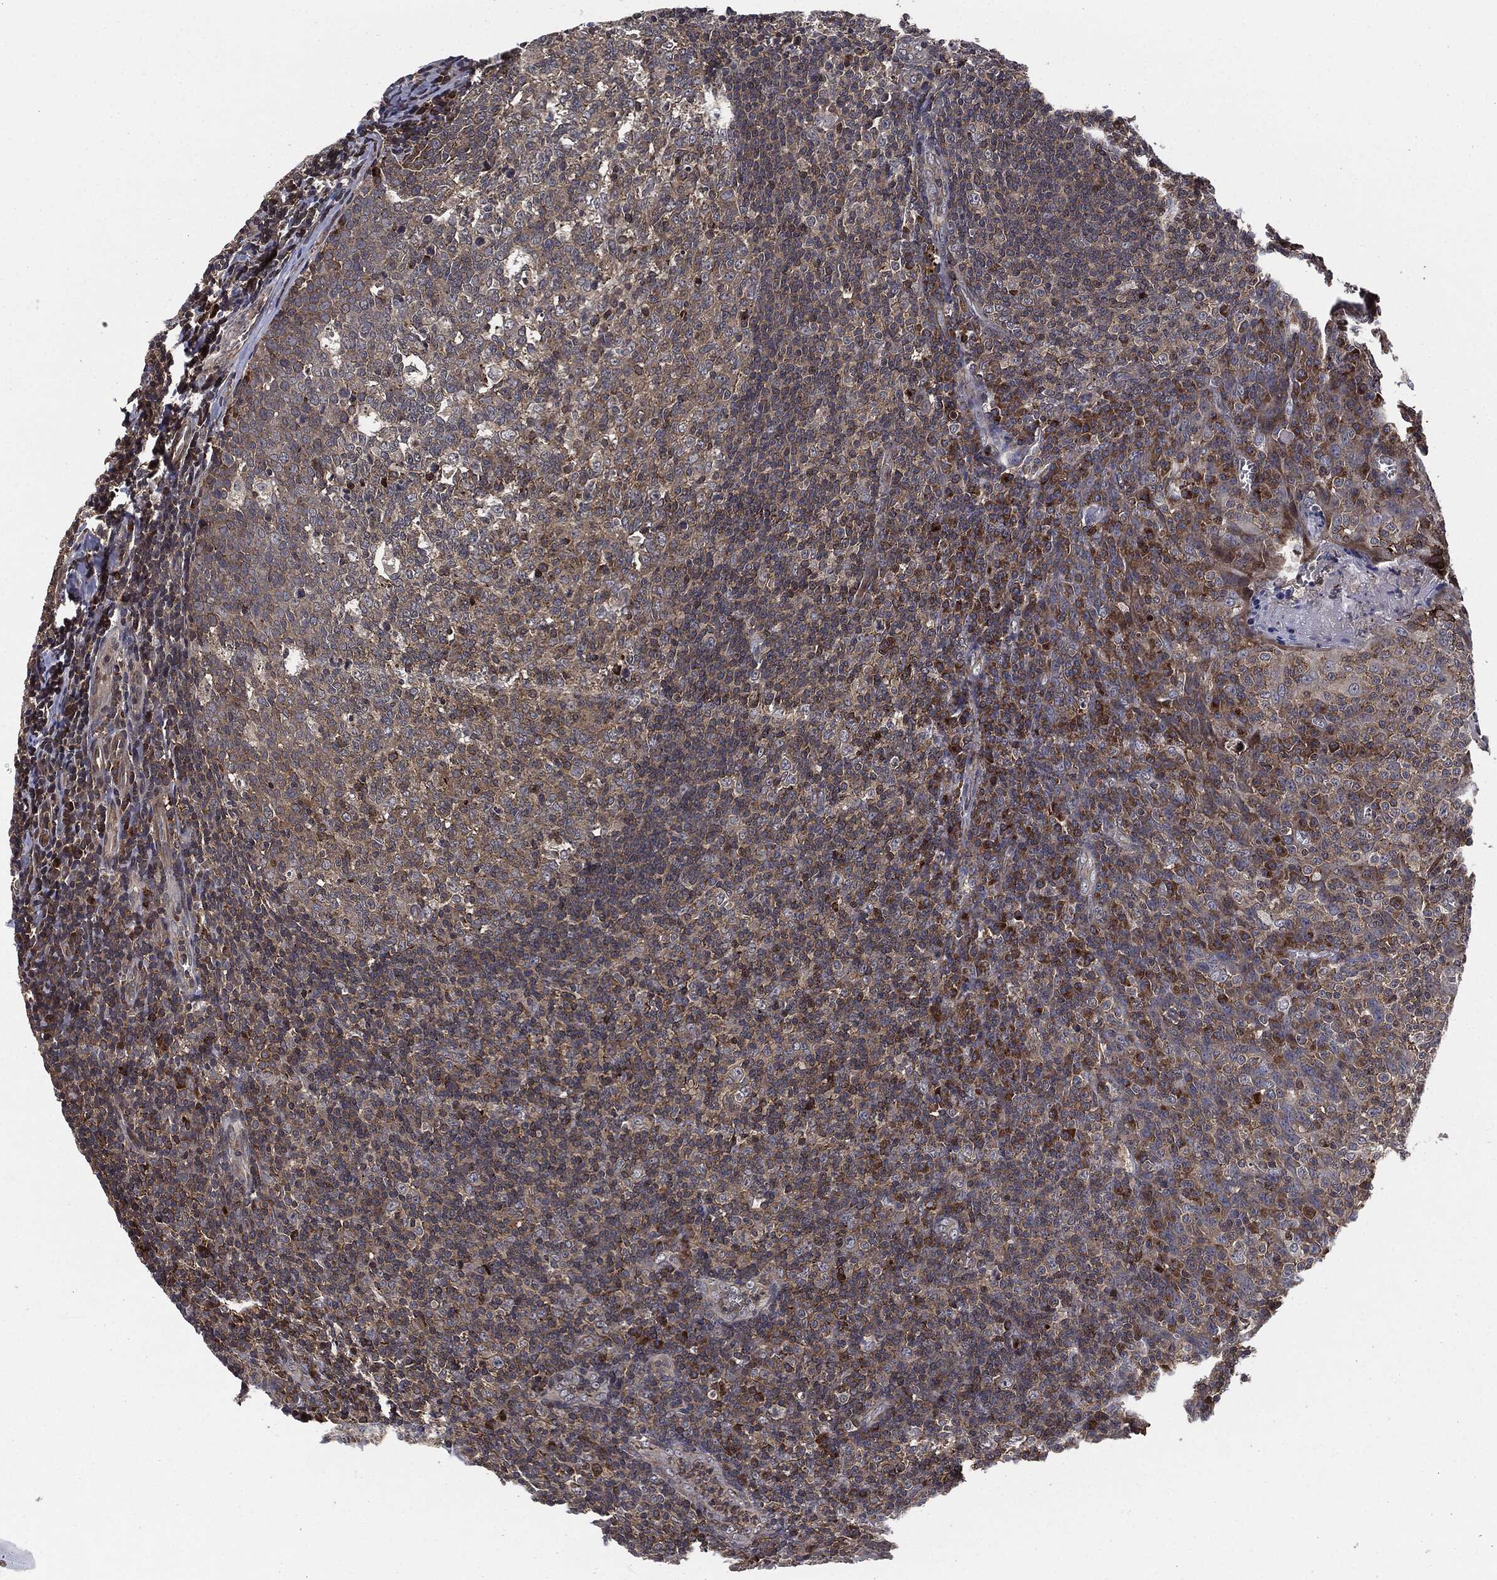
{"staining": {"intensity": "weak", "quantity": "<25%", "location": "cytoplasmic/membranous"}, "tissue": "tonsil", "cell_type": "Germinal center cells", "image_type": "normal", "snomed": [{"axis": "morphology", "description": "Normal tissue, NOS"}, {"axis": "topography", "description": "Tonsil"}], "caption": "Immunohistochemical staining of normal human tonsil reveals no significant positivity in germinal center cells. Nuclei are stained in blue.", "gene": "UBR1", "patient": {"sex": "male", "age": 20}}